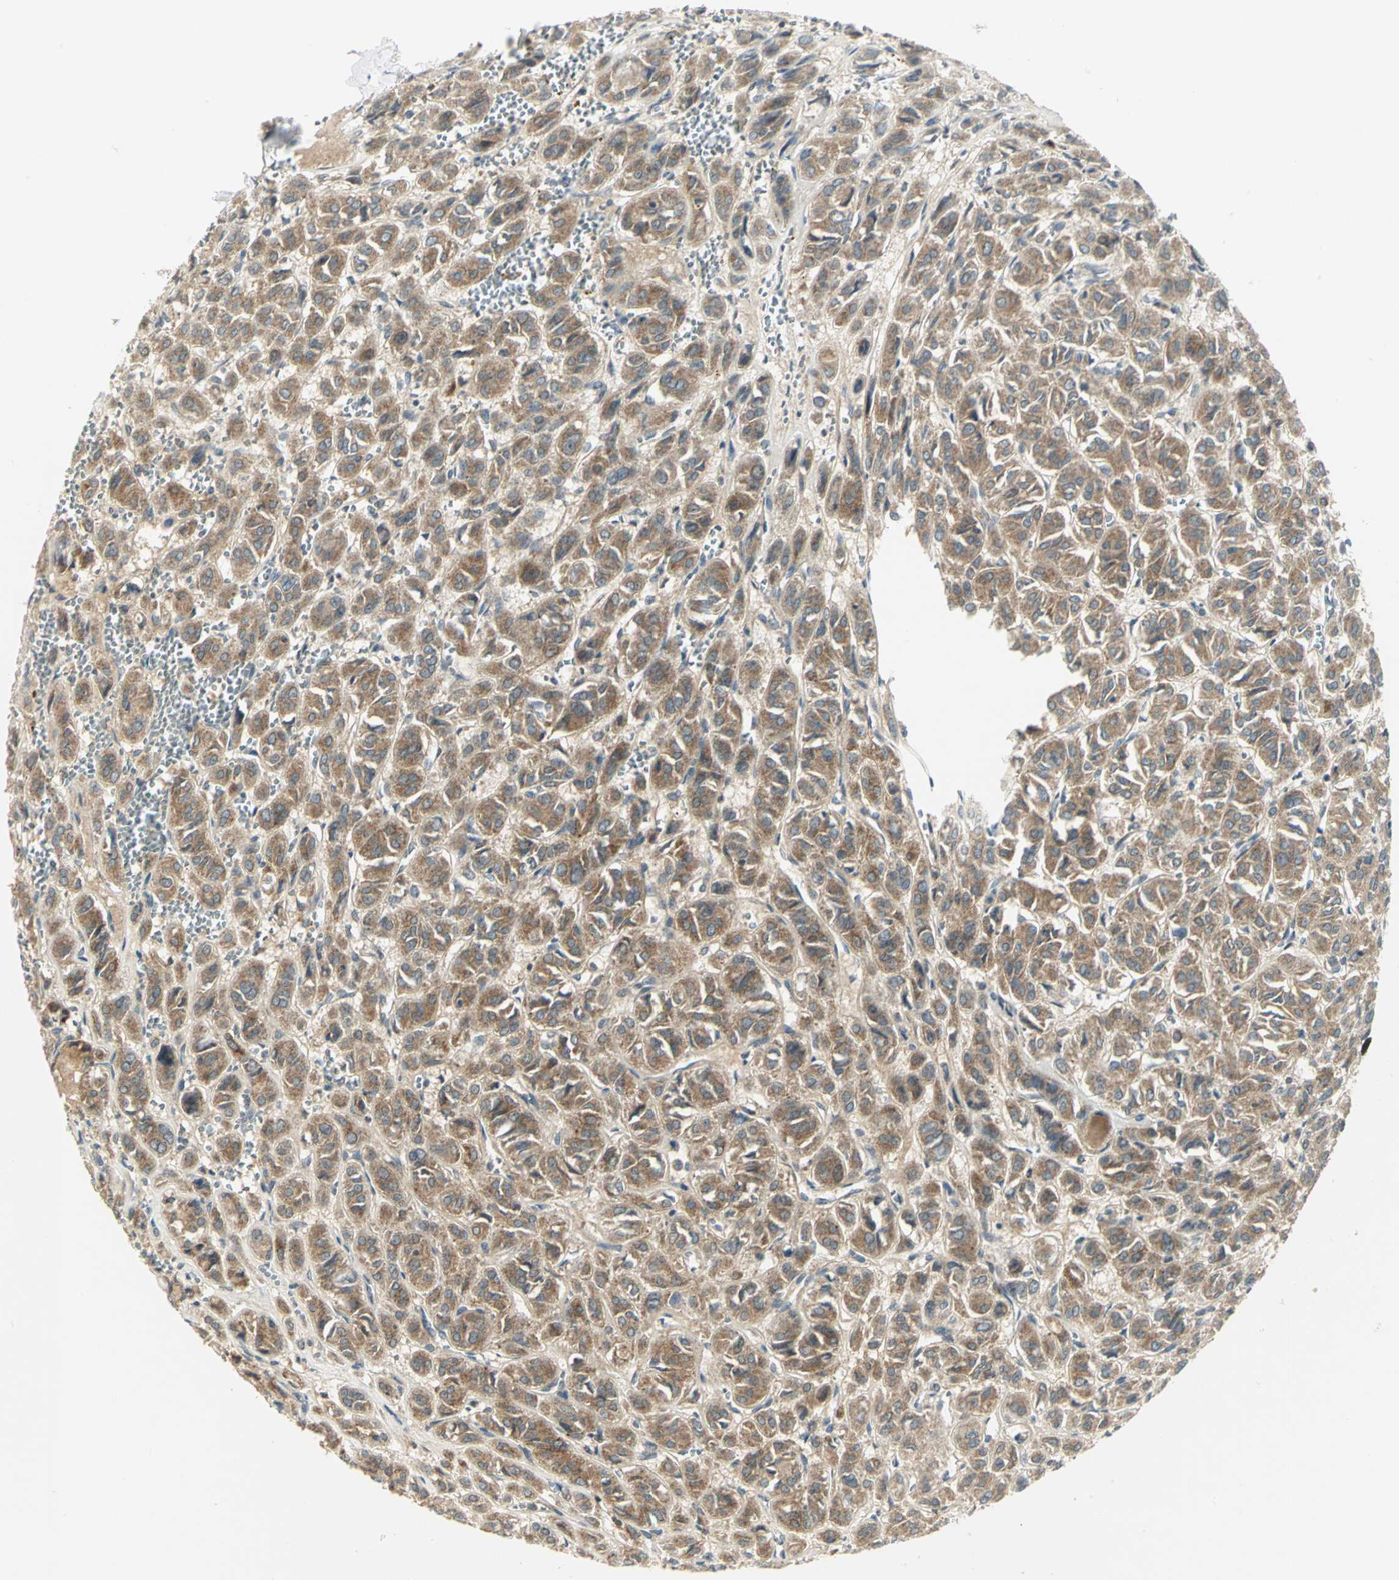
{"staining": {"intensity": "moderate", "quantity": ">75%", "location": "cytoplasmic/membranous"}, "tissue": "thyroid cancer", "cell_type": "Tumor cells", "image_type": "cancer", "snomed": [{"axis": "morphology", "description": "Follicular adenoma carcinoma, NOS"}, {"axis": "topography", "description": "Thyroid gland"}], "caption": "Immunohistochemical staining of thyroid cancer (follicular adenoma carcinoma) reveals medium levels of moderate cytoplasmic/membranous positivity in about >75% of tumor cells.", "gene": "MAPK8IP3", "patient": {"sex": "female", "age": 71}}